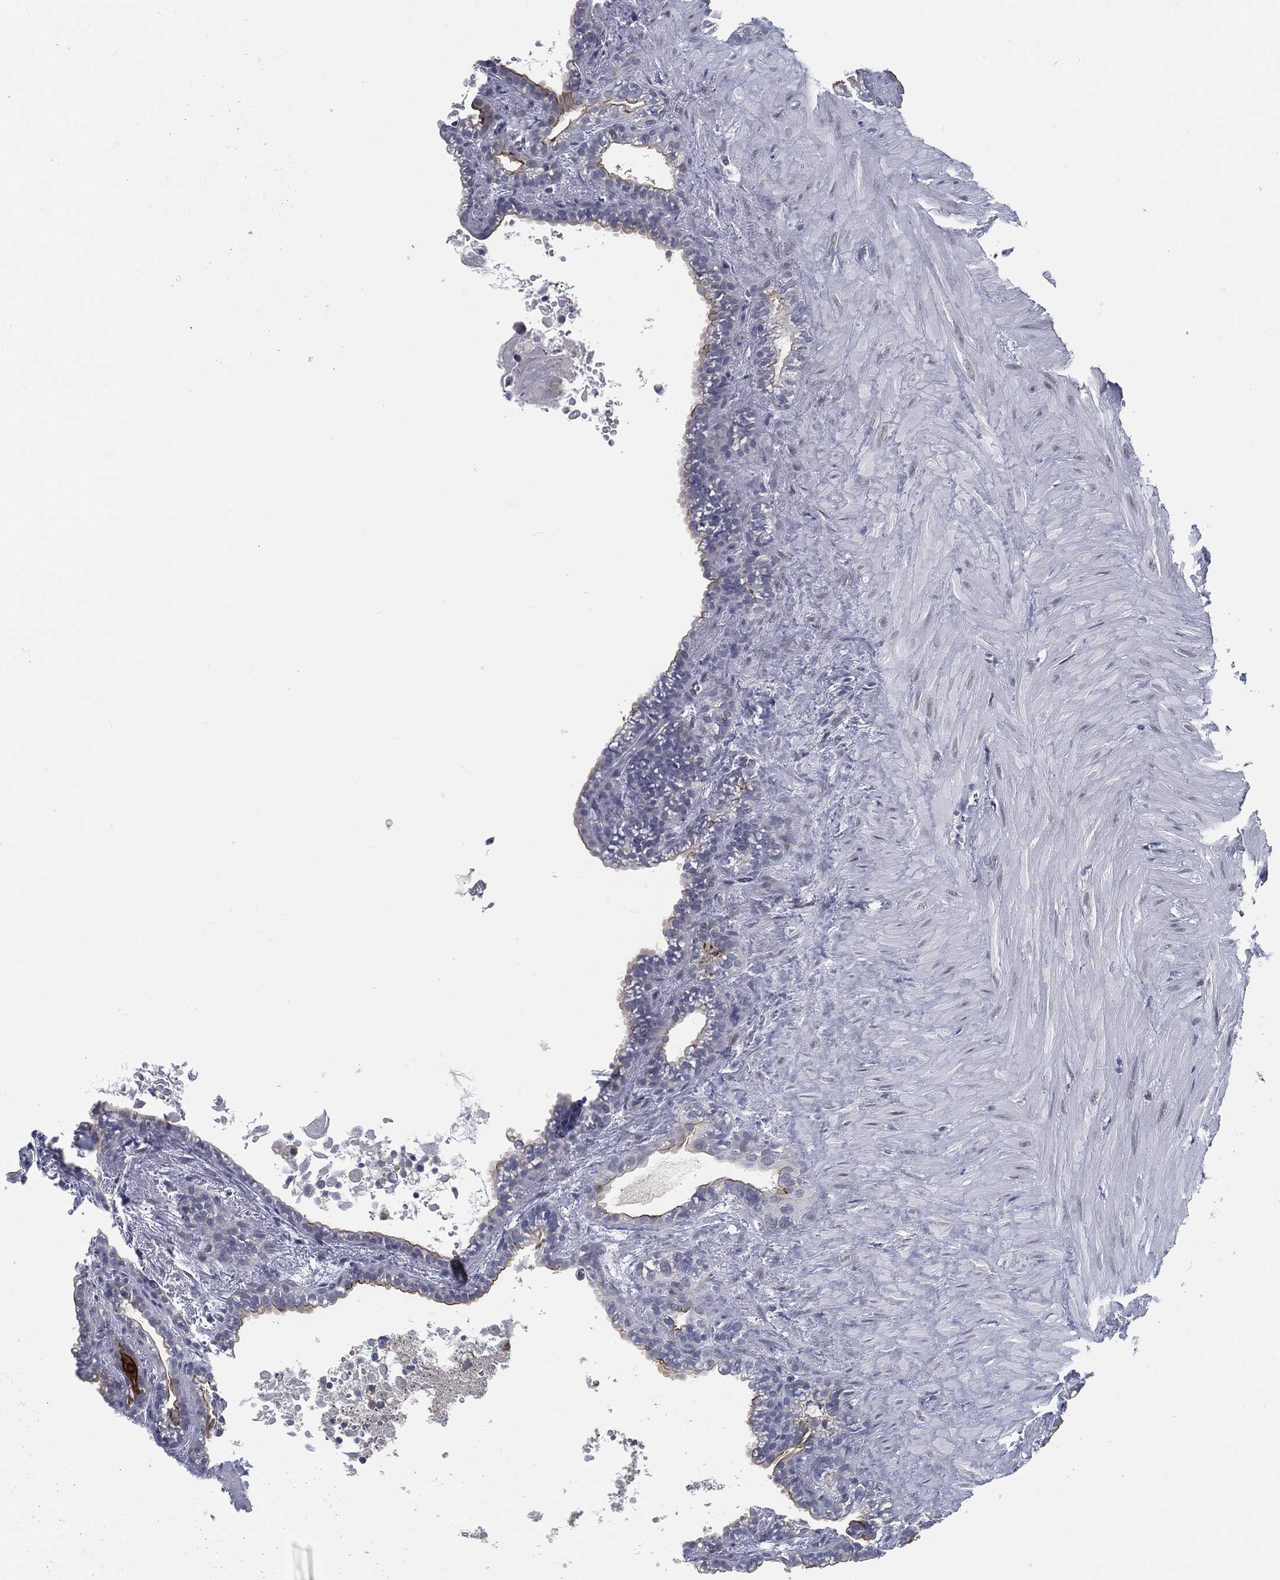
{"staining": {"intensity": "strong", "quantity": "<25%", "location": "cytoplasmic/membranous"}, "tissue": "seminal vesicle", "cell_type": "Glandular cells", "image_type": "normal", "snomed": [{"axis": "morphology", "description": "Normal tissue, NOS"}, {"axis": "morphology", "description": "Urothelial carcinoma, NOS"}, {"axis": "topography", "description": "Urinary bladder"}, {"axis": "topography", "description": "Seminal veicle"}], "caption": "The photomicrograph demonstrates immunohistochemical staining of normal seminal vesicle. There is strong cytoplasmic/membranous expression is present in about <25% of glandular cells. (IHC, brightfield microscopy, high magnification).", "gene": "PROM1", "patient": {"sex": "male", "age": 76}}